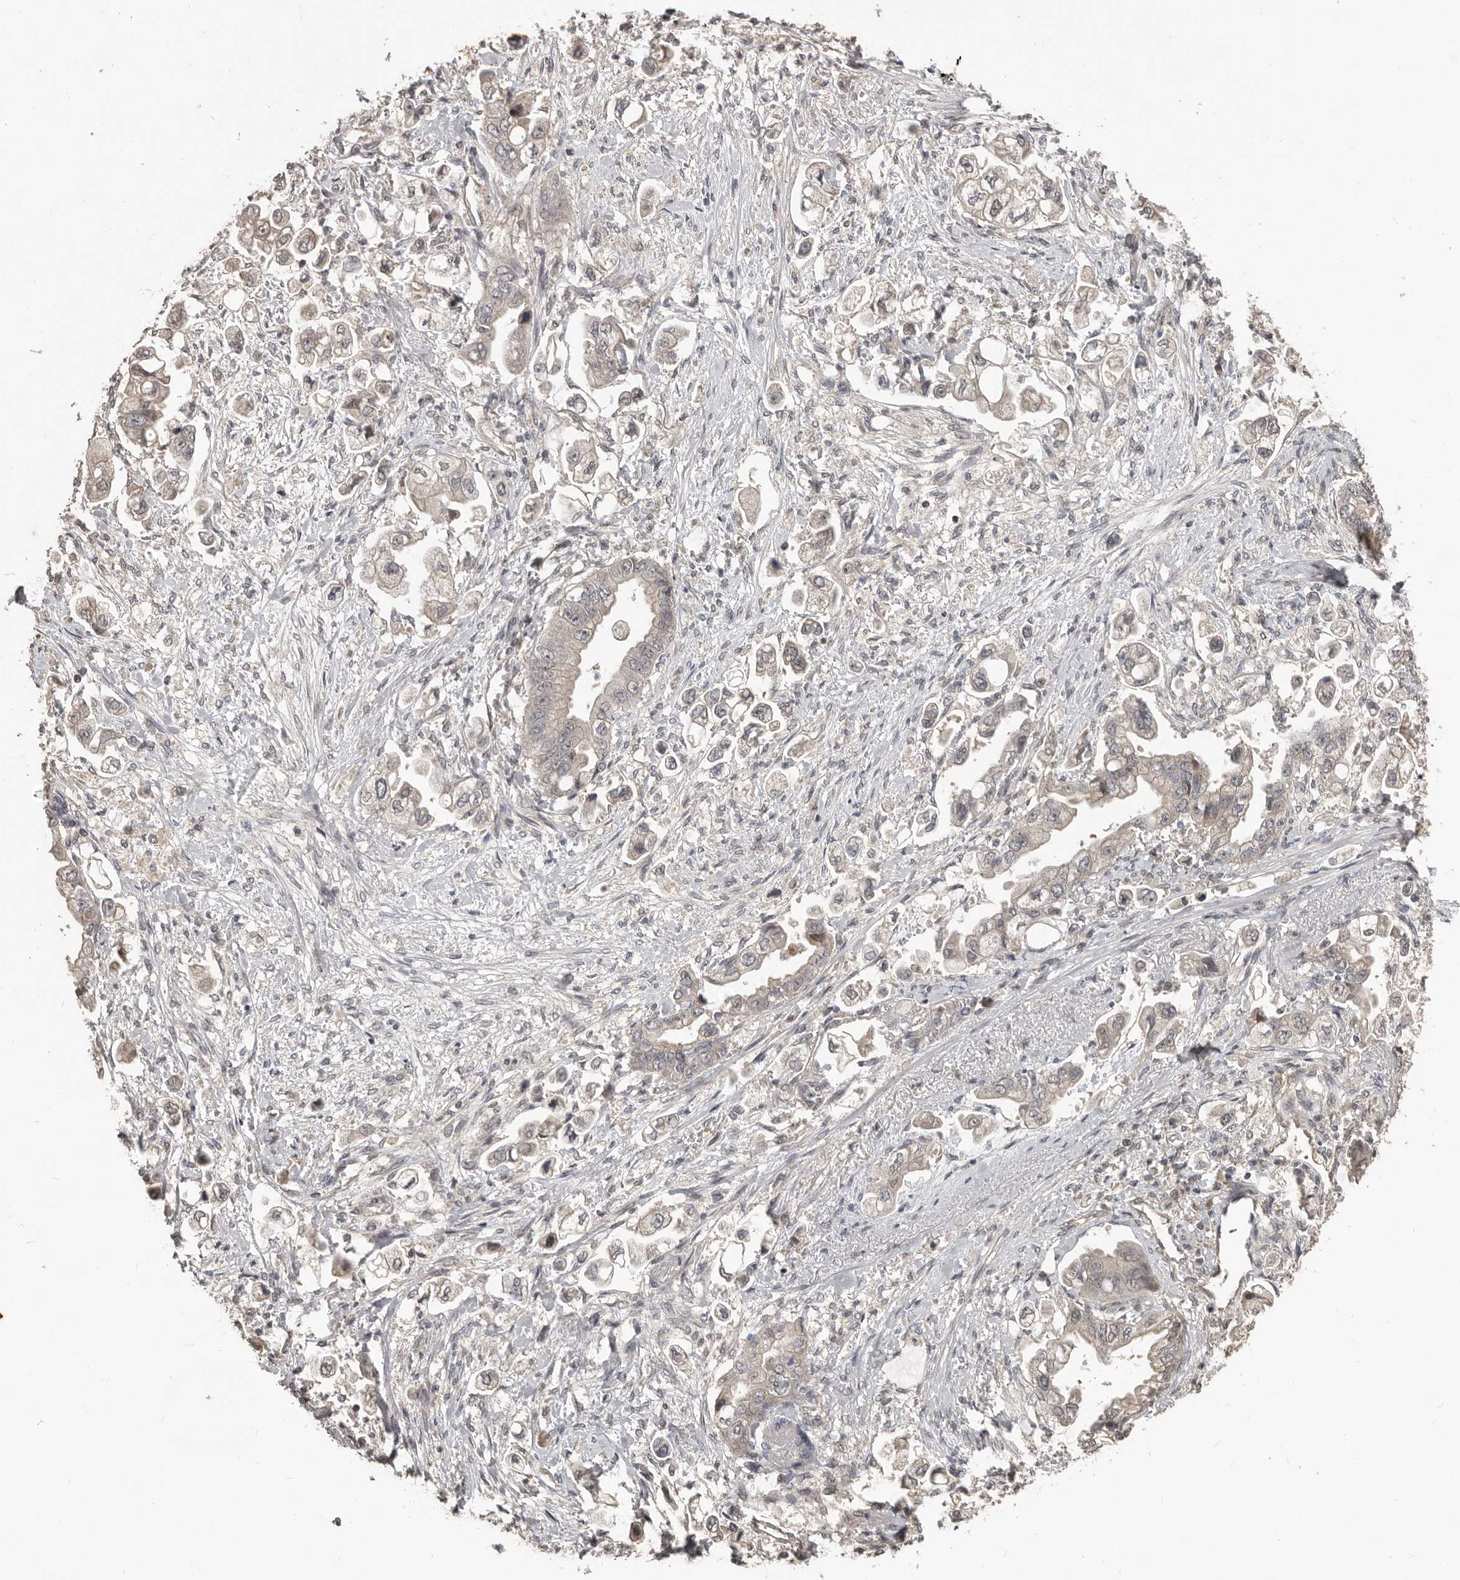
{"staining": {"intensity": "weak", "quantity": "25%-75%", "location": "cytoplasmic/membranous"}, "tissue": "stomach cancer", "cell_type": "Tumor cells", "image_type": "cancer", "snomed": [{"axis": "morphology", "description": "Adenocarcinoma, NOS"}, {"axis": "topography", "description": "Stomach"}], "caption": "Protein staining of stomach cancer (adenocarcinoma) tissue shows weak cytoplasmic/membranous positivity in approximately 25%-75% of tumor cells.", "gene": "ZFP14", "patient": {"sex": "male", "age": 62}}